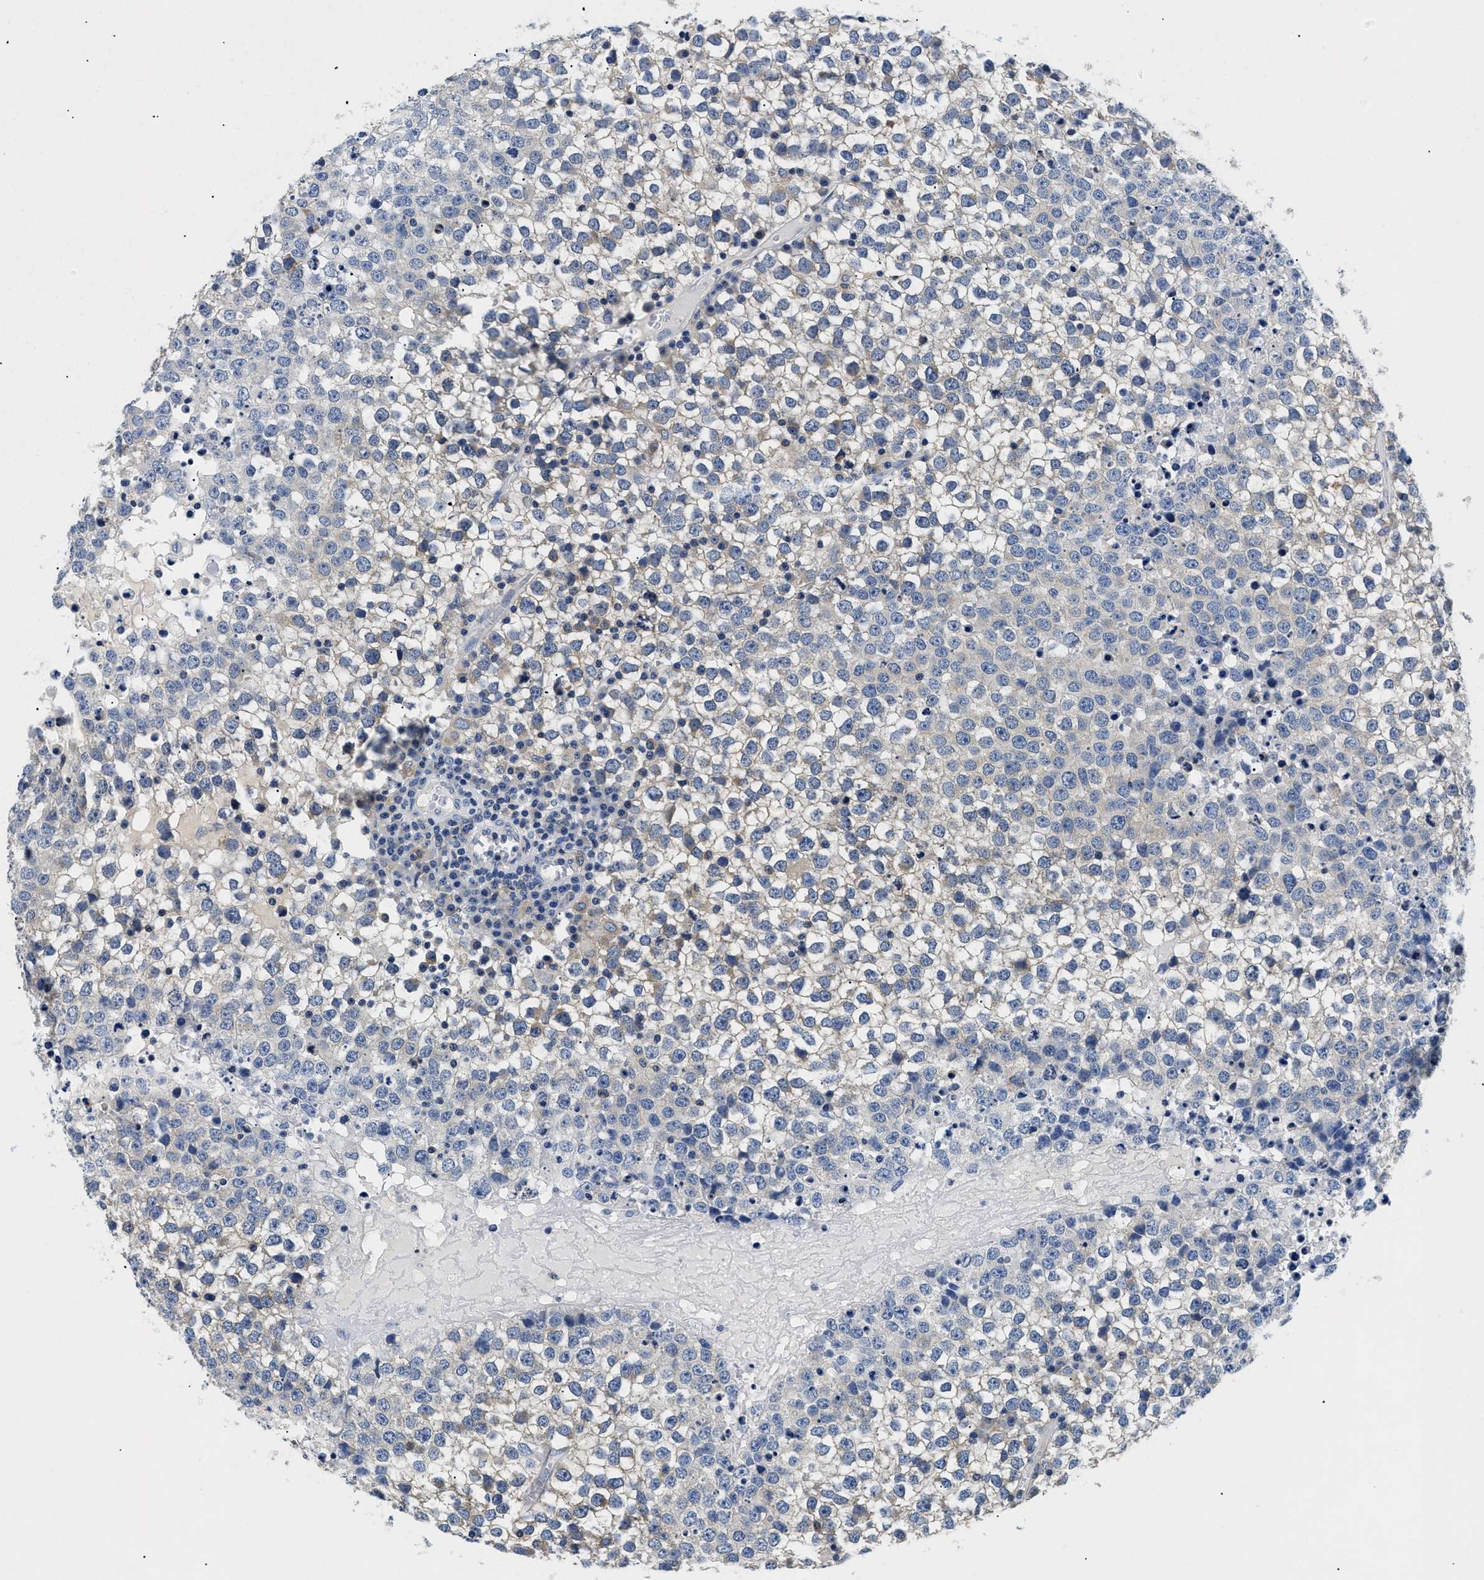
{"staining": {"intensity": "weak", "quantity": "<25%", "location": "cytoplasmic/membranous"}, "tissue": "testis cancer", "cell_type": "Tumor cells", "image_type": "cancer", "snomed": [{"axis": "morphology", "description": "Seminoma, NOS"}, {"axis": "topography", "description": "Testis"}], "caption": "Tumor cells show no significant staining in testis cancer. (Brightfield microscopy of DAB IHC at high magnification).", "gene": "MEA1", "patient": {"sex": "male", "age": 65}}